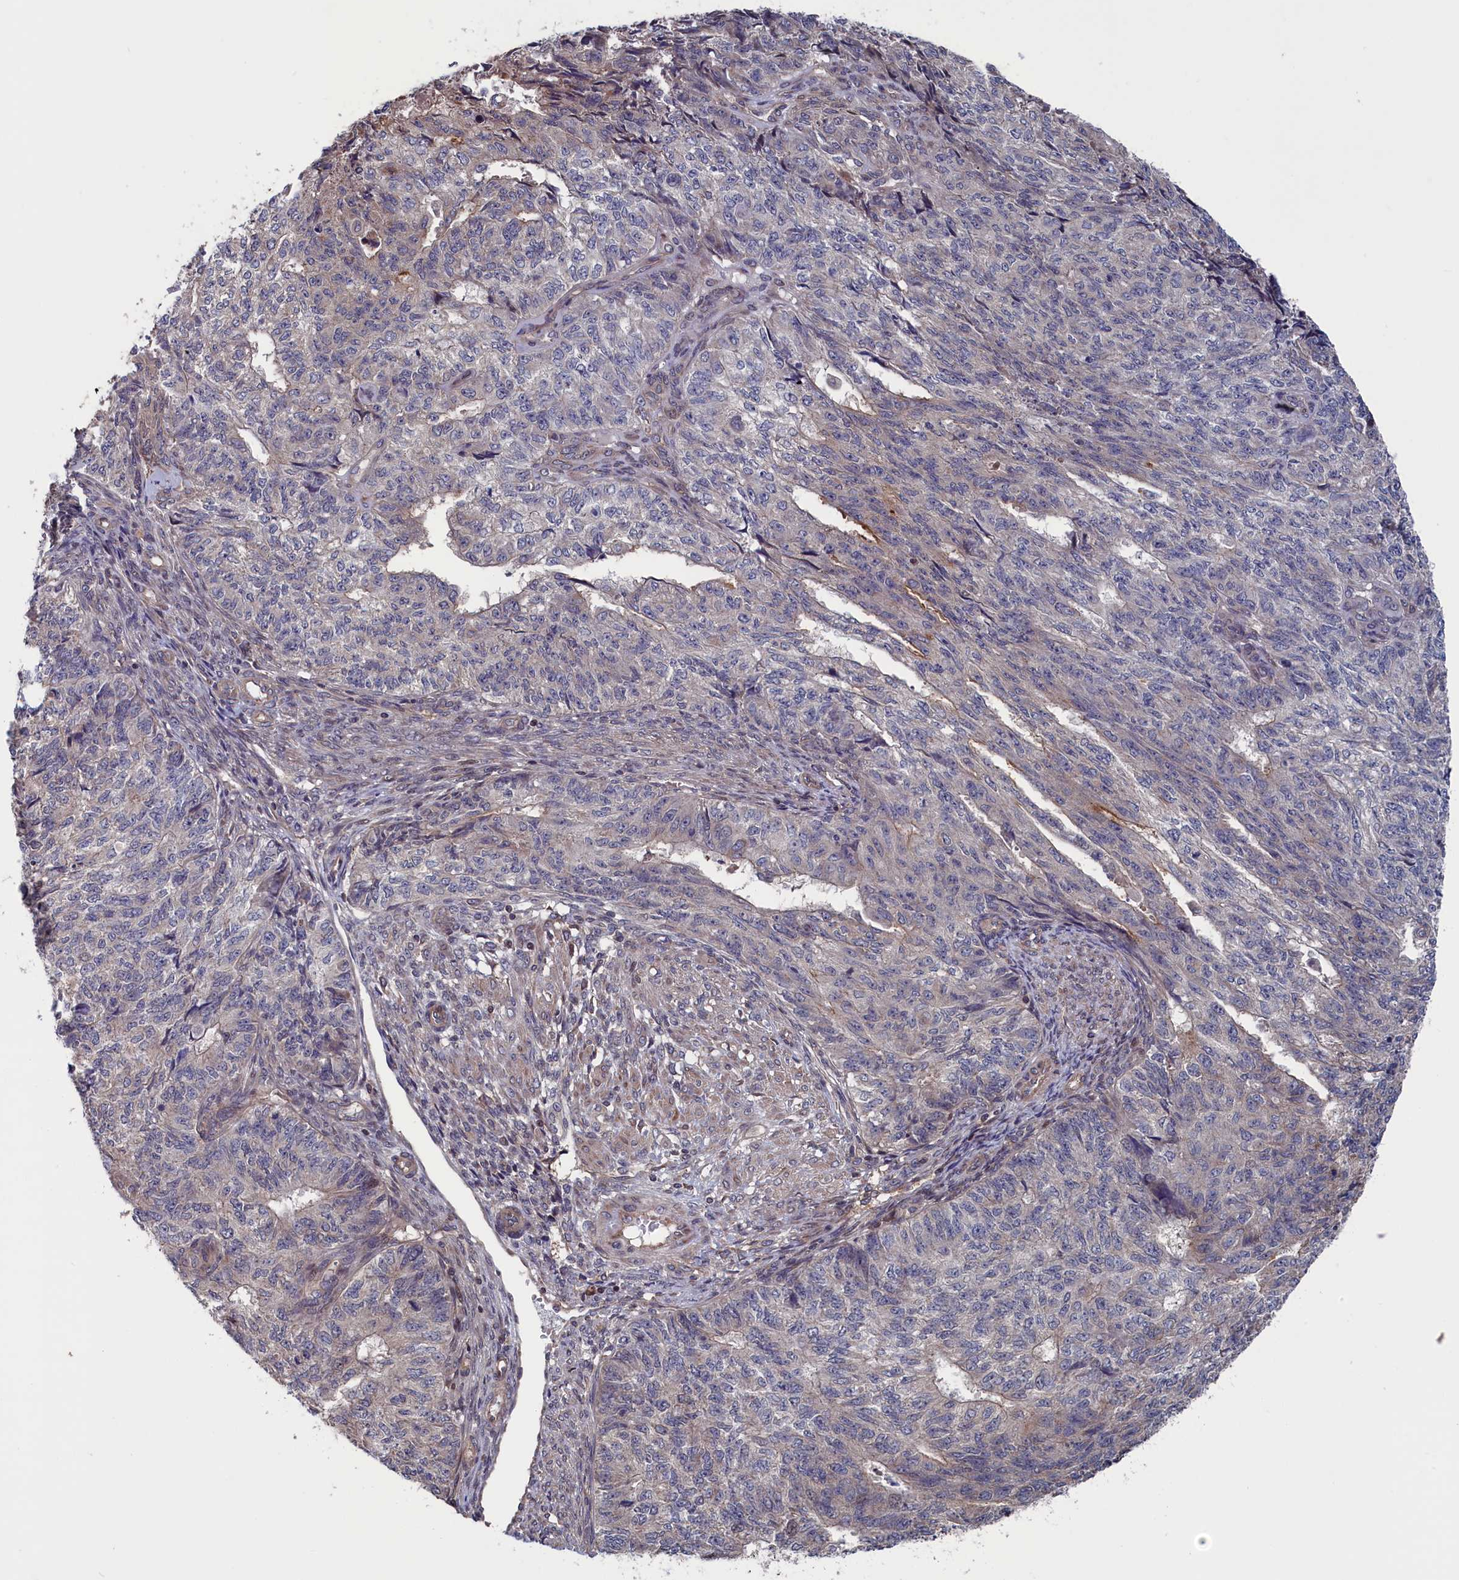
{"staining": {"intensity": "weak", "quantity": "<25%", "location": "cytoplasmic/membranous"}, "tissue": "endometrial cancer", "cell_type": "Tumor cells", "image_type": "cancer", "snomed": [{"axis": "morphology", "description": "Adenocarcinoma, NOS"}, {"axis": "topography", "description": "Endometrium"}], "caption": "A high-resolution histopathology image shows IHC staining of endometrial cancer, which reveals no significant positivity in tumor cells.", "gene": "SPATA13", "patient": {"sex": "female", "age": 32}}